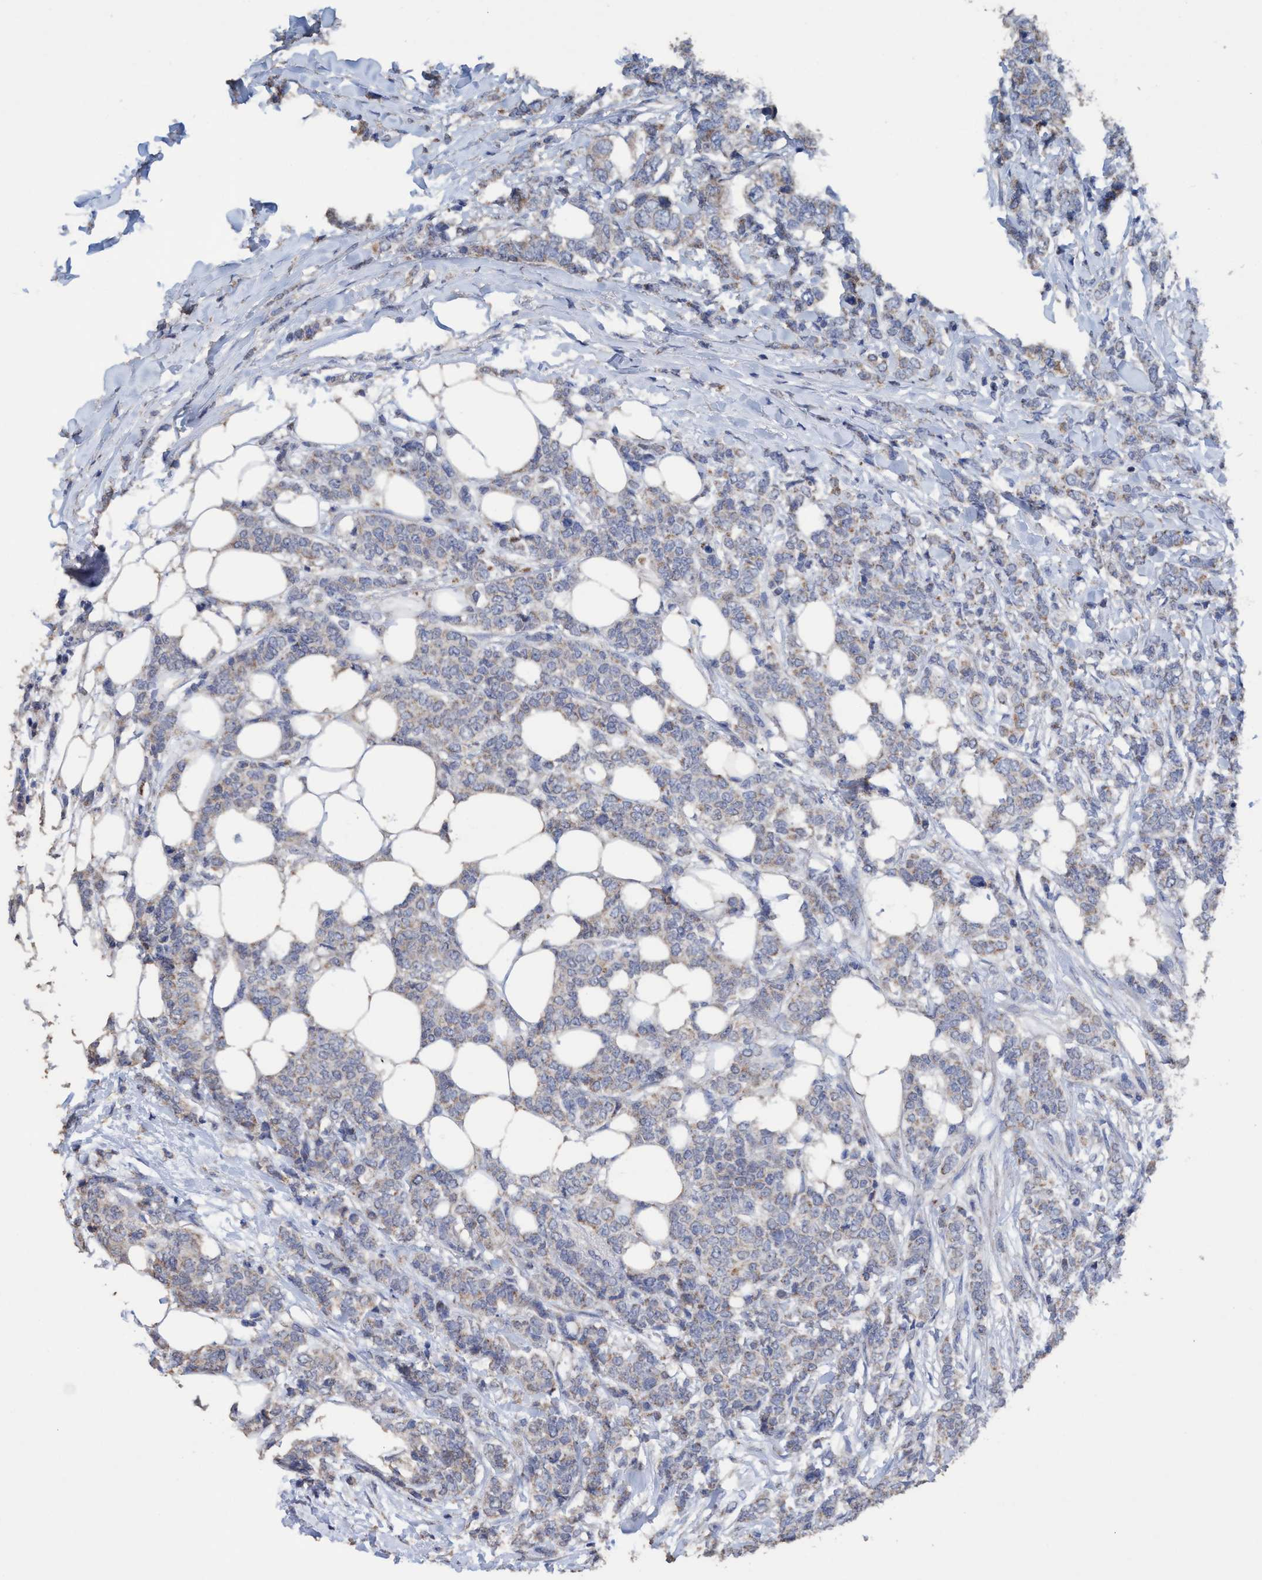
{"staining": {"intensity": "weak", "quantity": "25%-75%", "location": "cytoplasmic/membranous"}, "tissue": "breast cancer", "cell_type": "Tumor cells", "image_type": "cancer", "snomed": [{"axis": "morphology", "description": "Lobular carcinoma"}, {"axis": "topography", "description": "Skin"}, {"axis": "topography", "description": "Breast"}], "caption": "DAB (3,3'-diaminobenzidine) immunohistochemical staining of breast cancer (lobular carcinoma) exhibits weak cytoplasmic/membranous protein staining in about 25%-75% of tumor cells.", "gene": "RSAD1", "patient": {"sex": "female", "age": 46}}